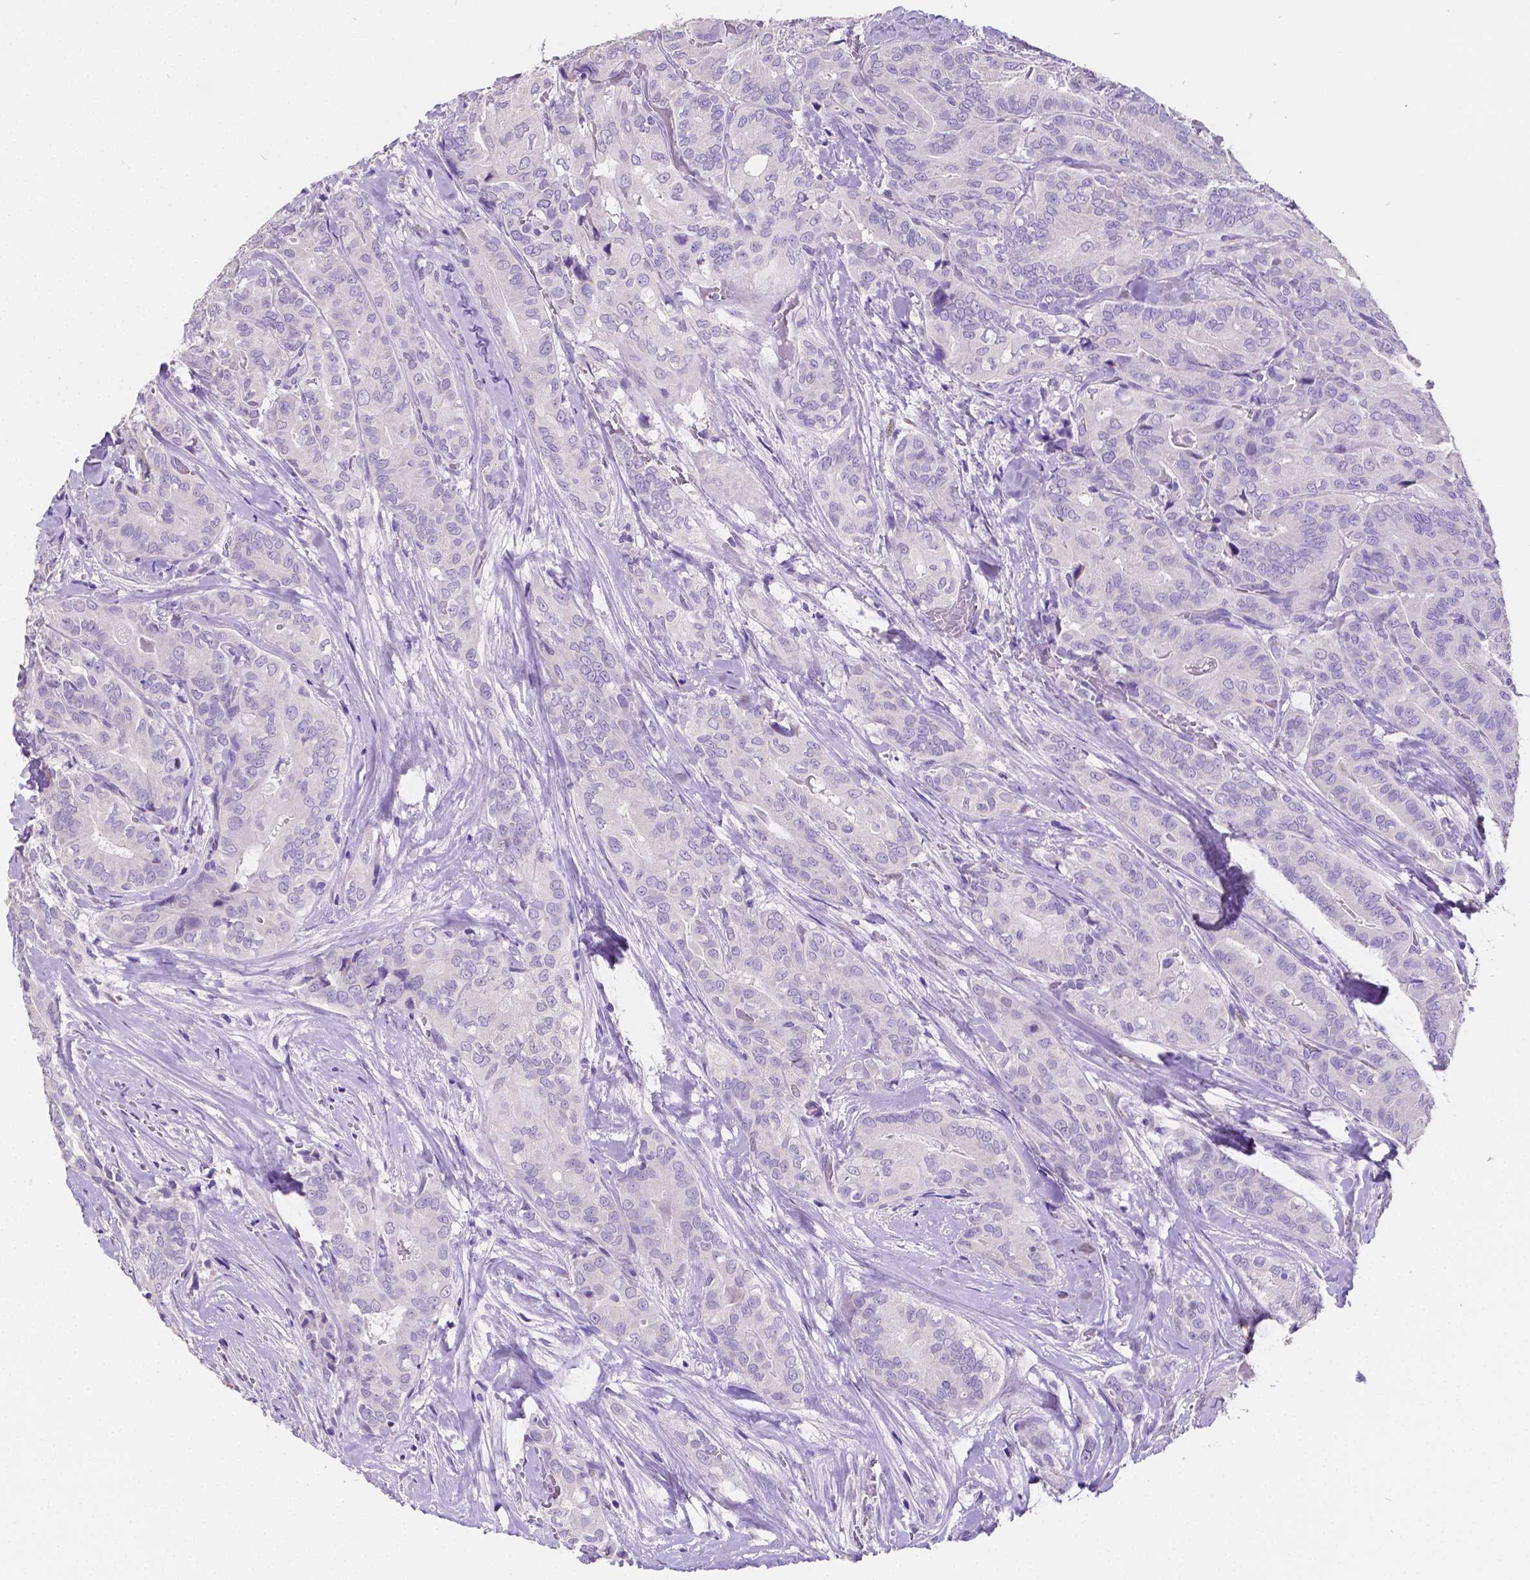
{"staining": {"intensity": "negative", "quantity": "none", "location": "none"}, "tissue": "thyroid cancer", "cell_type": "Tumor cells", "image_type": "cancer", "snomed": [{"axis": "morphology", "description": "Papillary adenocarcinoma, NOS"}, {"axis": "topography", "description": "Thyroid gland"}], "caption": "Tumor cells are negative for protein expression in human thyroid papillary adenocarcinoma.", "gene": "SATB2", "patient": {"sex": "male", "age": 61}}